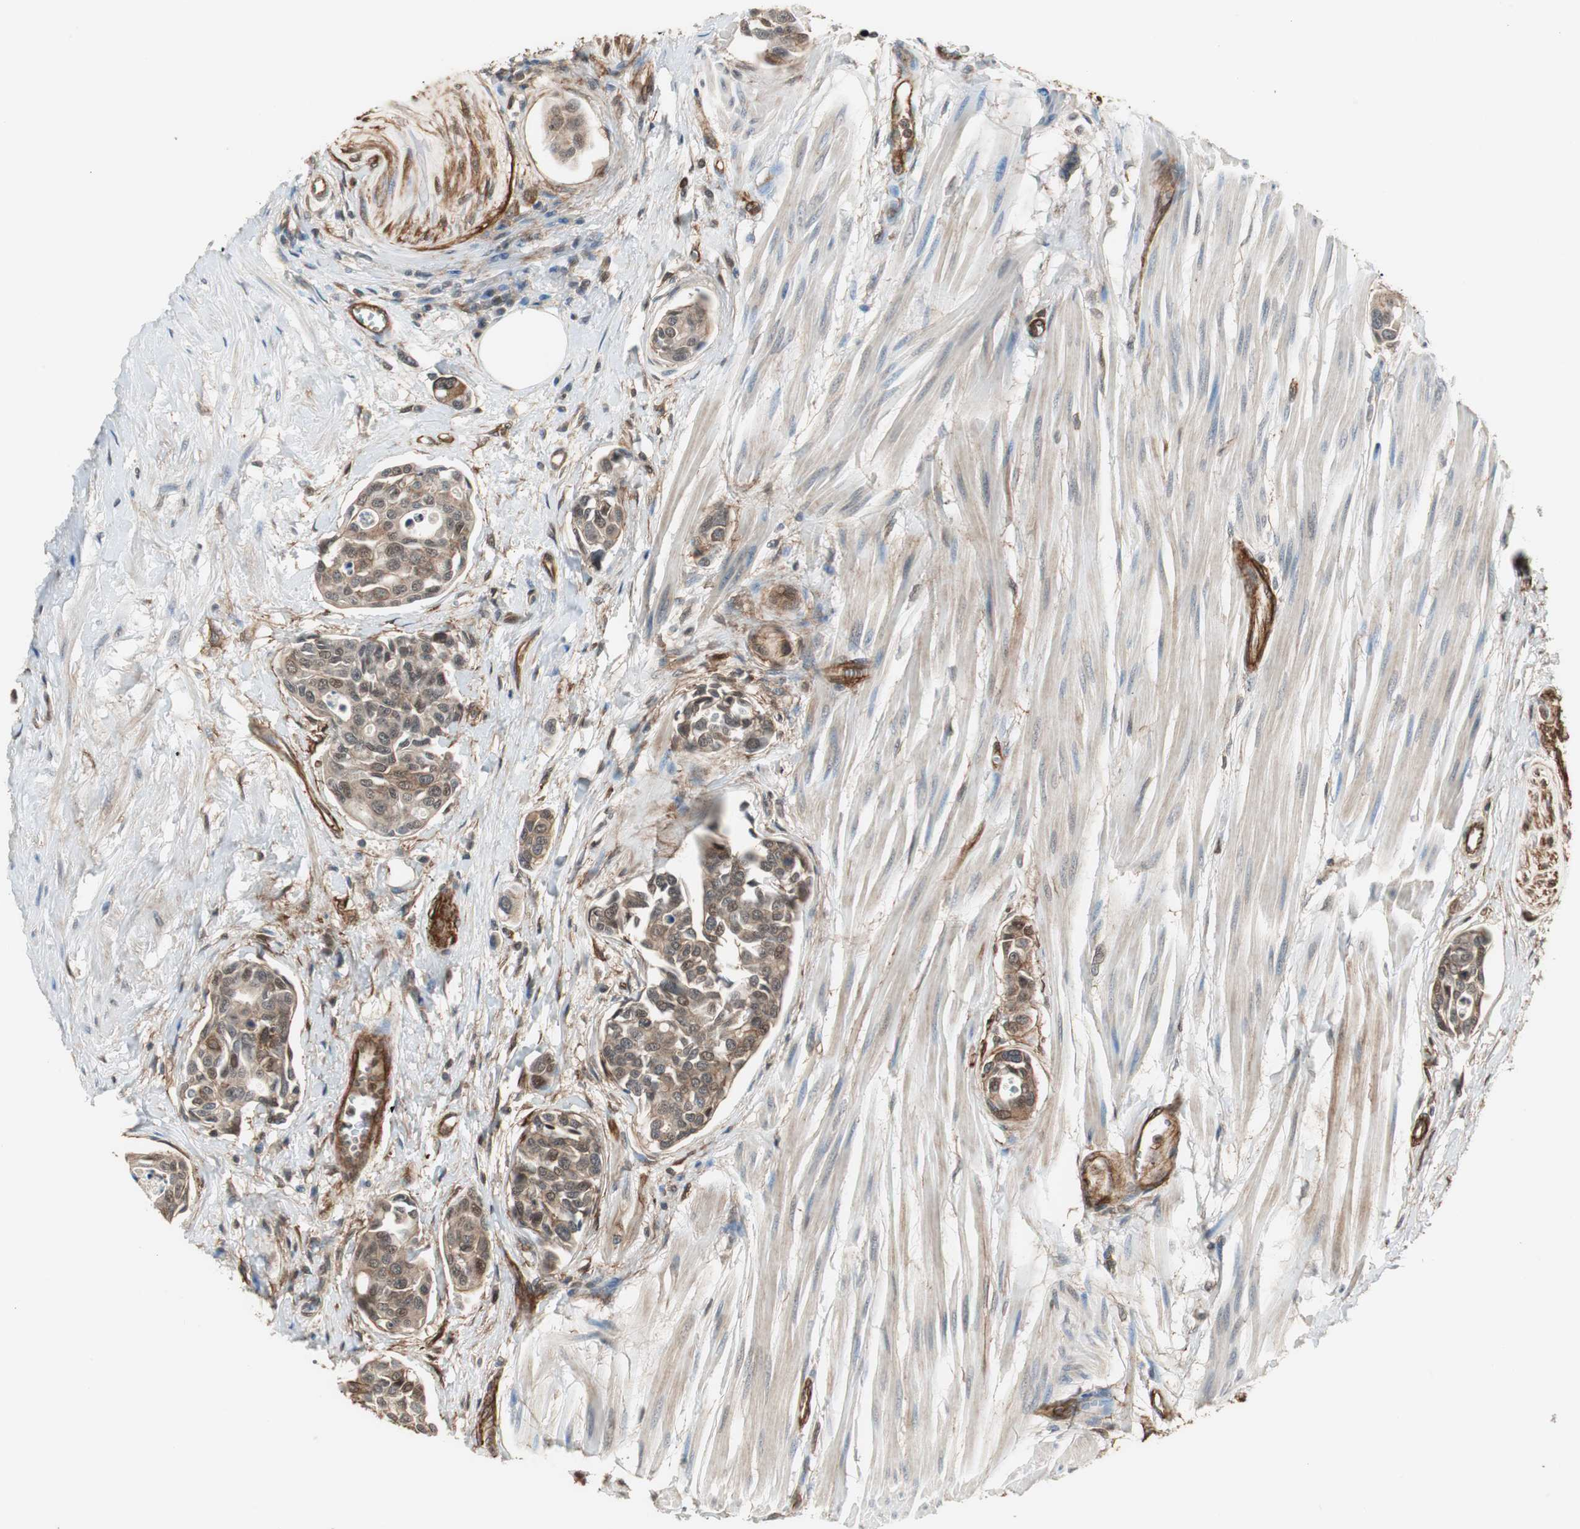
{"staining": {"intensity": "moderate", "quantity": ">75%", "location": "cytoplasmic/membranous"}, "tissue": "urothelial cancer", "cell_type": "Tumor cells", "image_type": "cancer", "snomed": [{"axis": "morphology", "description": "Urothelial carcinoma, High grade"}, {"axis": "topography", "description": "Urinary bladder"}], "caption": "Immunohistochemistry (IHC) of urothelial carcinoma (high-grade) shows medium levels of moderate cytoplasmic/membranous positivity in approximately >75% of tumor cells.", "gene": "PTPN11", "patient": {"sex": "male", "age": 78}}